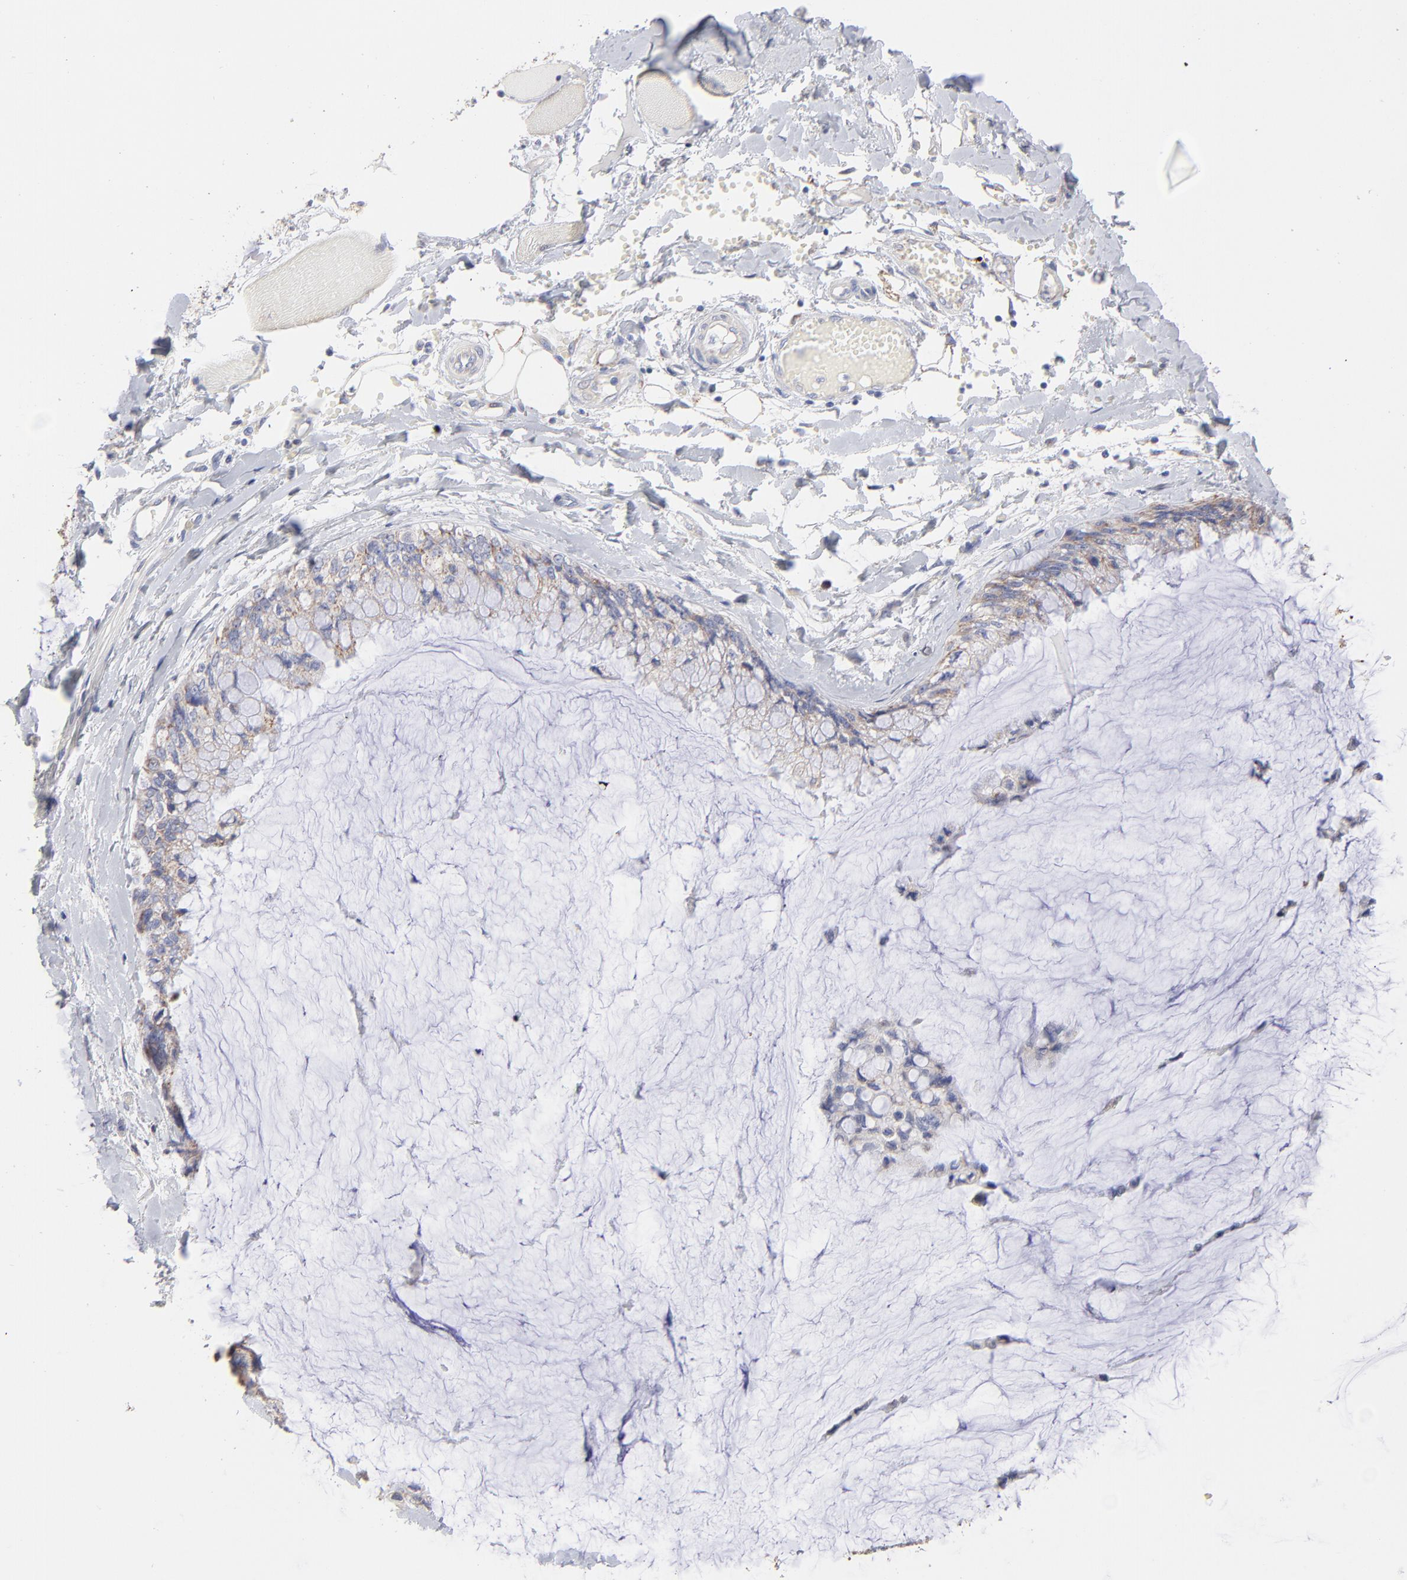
{"staining": {"intensity": "weak", "quantity": "<25%", "location": "cytoplasmic/membranous"}, "tissue": "ovarian cancer", "cell_type": "Tumor cells", "image_type": "cancer", "snomed": [{"axis": "morphology", "description": "Cystadenocarcinoma, mucinous, NOS"}, {"axis": "topography", "description": "Ovary"}], "caption": "Ovarian cancer (mucinous cystadenocarcinoma) was stained to show a protein in brown. There is no significant expression in tumor cells.", "gene": "TST", "patient": {"sex": "female", "age": 39}}